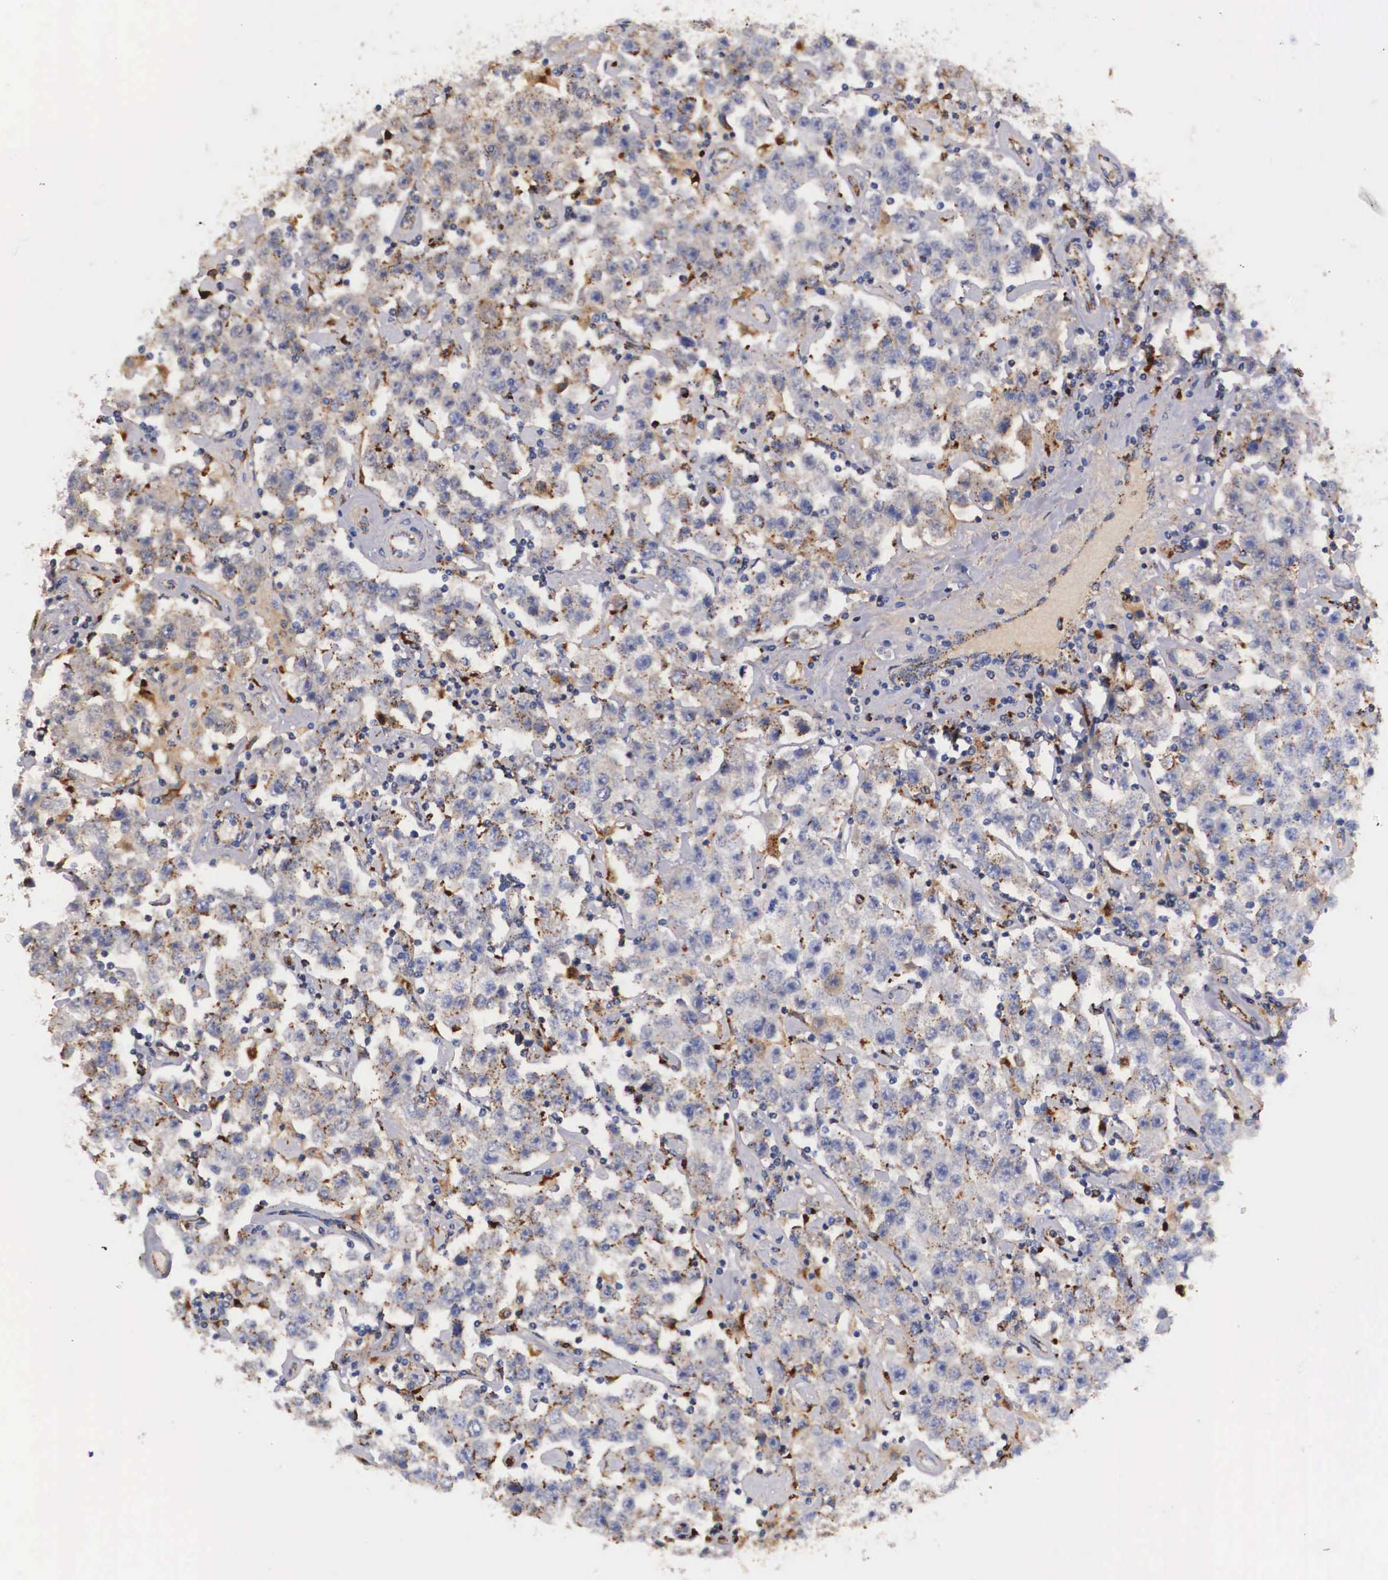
{"staining": {"intensity": "moderate", "quantity": "25%-75%", "location": "cytoplasmic/membranous"}, "tissue": "testis cancer", "cell_type": "Tumor cells", "image_type": "cancer", "snomed": [{"axis": "morphology", "description": "Seminoma, NOS"}, {"axis": "topography", "description": "Testis"}], "caption": "An image of human seminoma (testis) stained for a protein exhibits moderate cytoplasmic/membranous brown staining in tumor cells. (IHC, brightfield microscopy, high magnification).", "gene": "NAGA", "patient": {"sex": "male", "age": 52}}